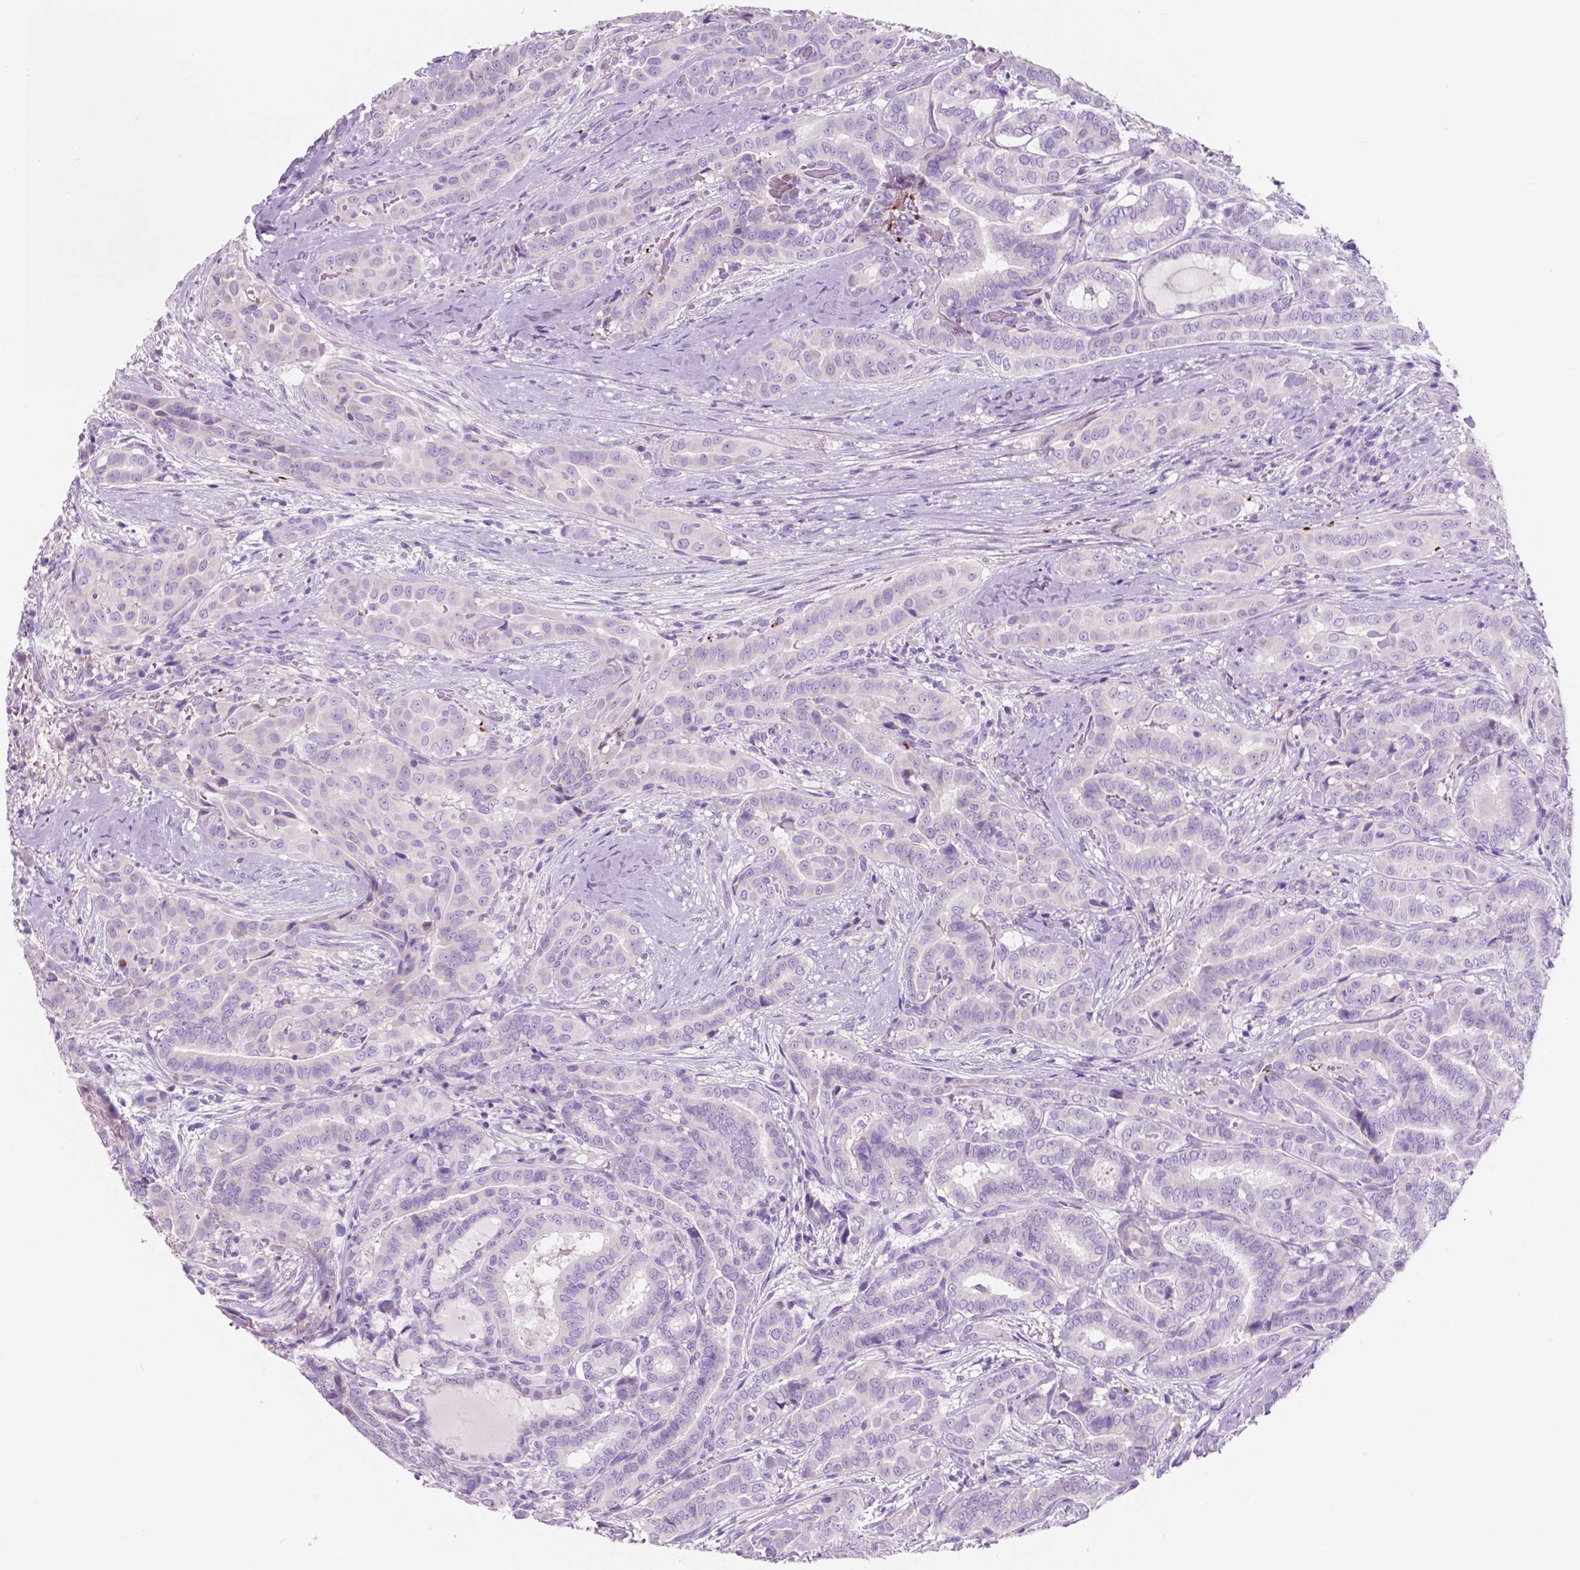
{"staining": {"intensity": "negative", "quantity": "none", "location": "none"}, "tissue": "thyroid cancer", "cell_type": "Tumor cells", "image_type": "cancer", "snomed": [{"axis": "morphology", "description": "Papillary adenocarcinoma, NOS"}, {"axis": "morphology", "description": "Papillary adenoma metastatic"}, {"axis": "topography", "description": "Thyroid gland"}], "caption": "High power microscopy image of an immunohistochemistry histopathology image of thyroid cancer, revealing no significant expression in tumor cells.", "gene": "CUZD1", "patient": {"sex": "female", "age": 50}}